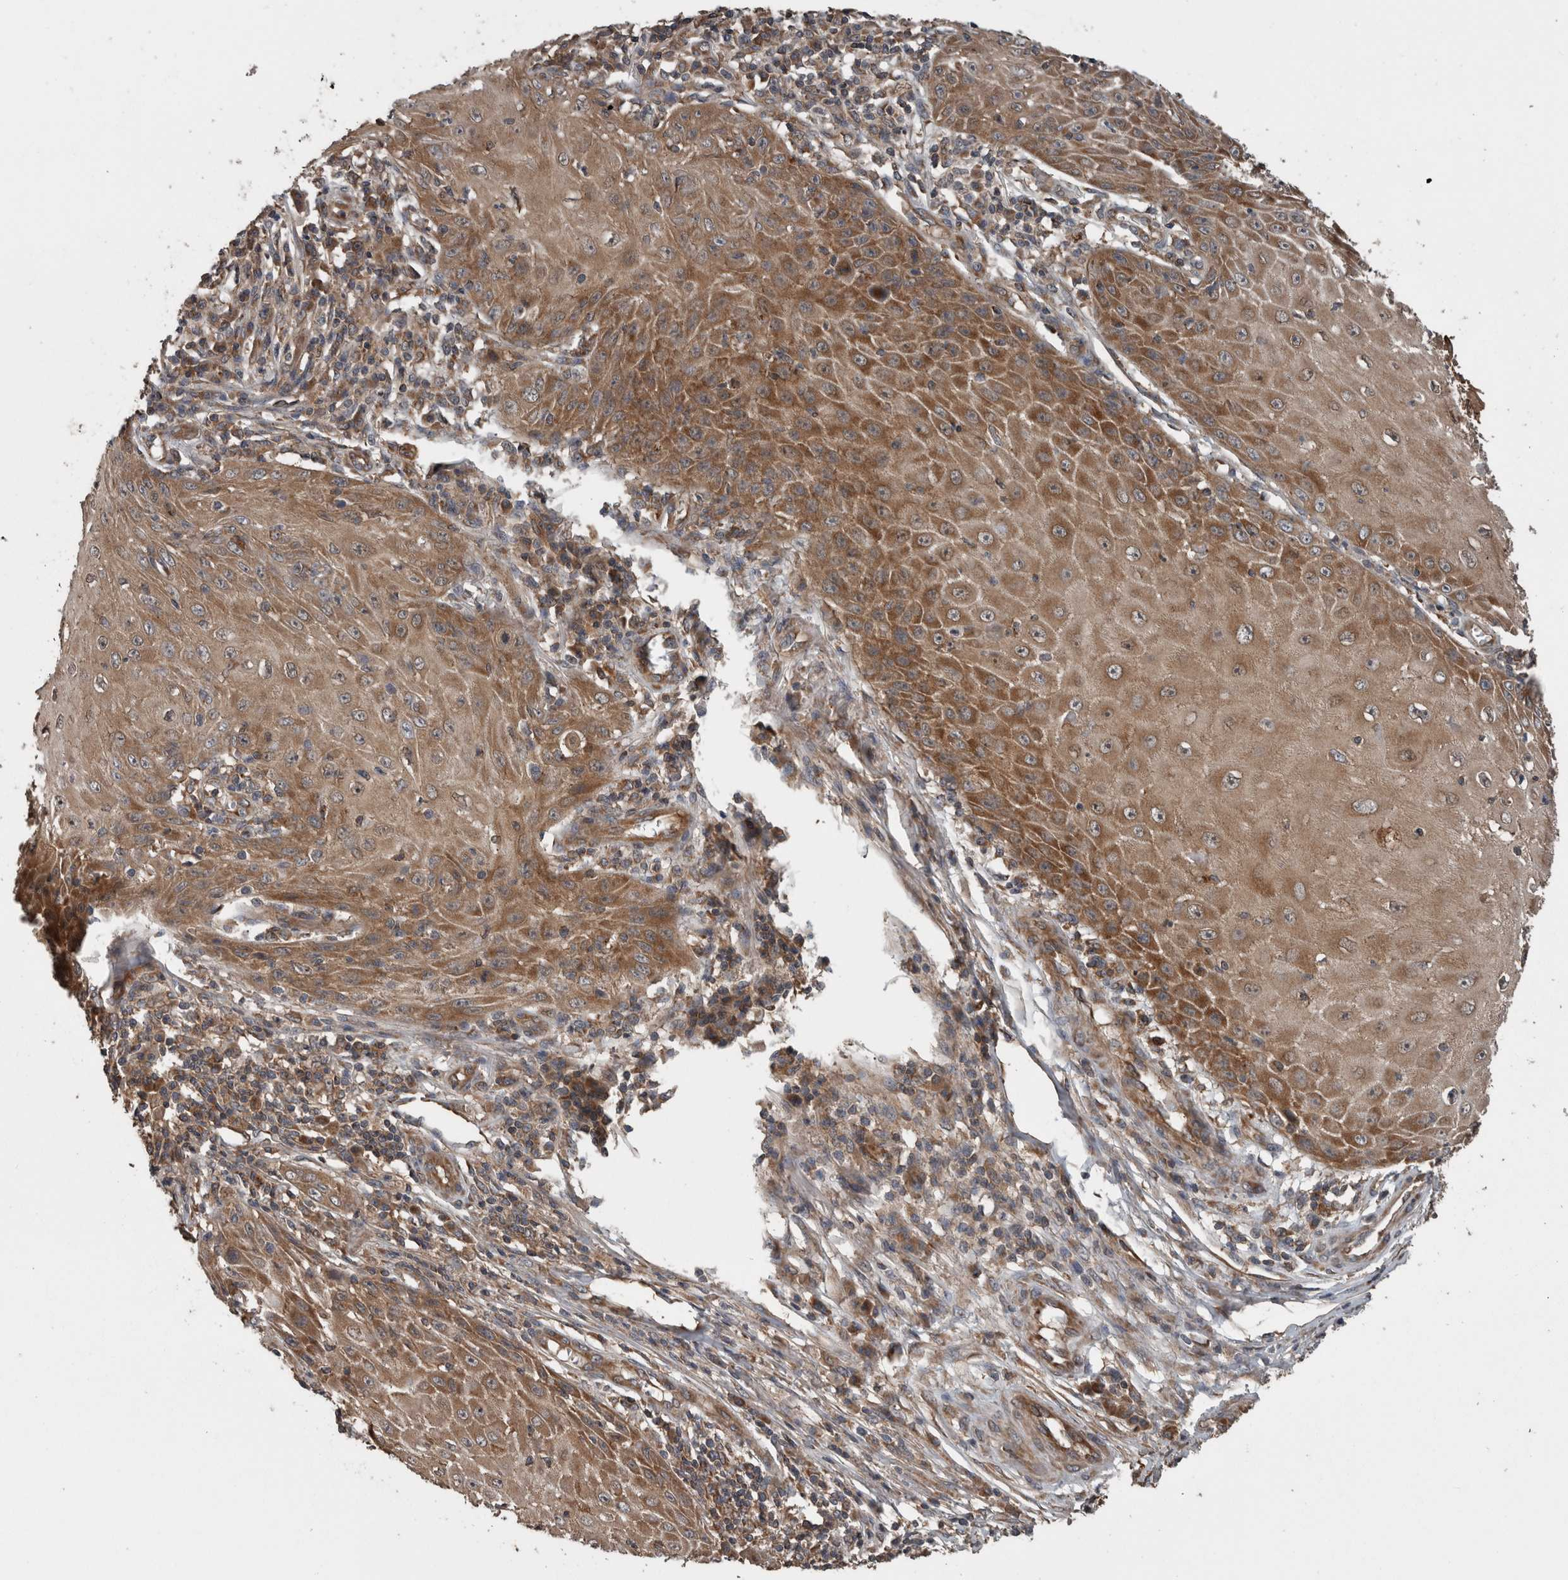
{"staining": {"intensity": "moderate", "quantity": ">75%", "location": "cytoplasmic/membranous"}, "tissue": "skin cancer", "cell_type": "Tumor cells", "image_type": "cancer", "snomed": [{"axis": "morphology", "description": "Squamous cell carcinoma, NOS"}, {"axis": "topography", "description": "Skin"}], "caption": "There is medium levels of moderate cytoplasmic/membranous expression in tumor cells of squamous cell carcinoma (skin), as demonstrated by immunohistochemical staining (brown color).", "gene": "RIOK3", "patient": {"sex": "female", "age": 73}}